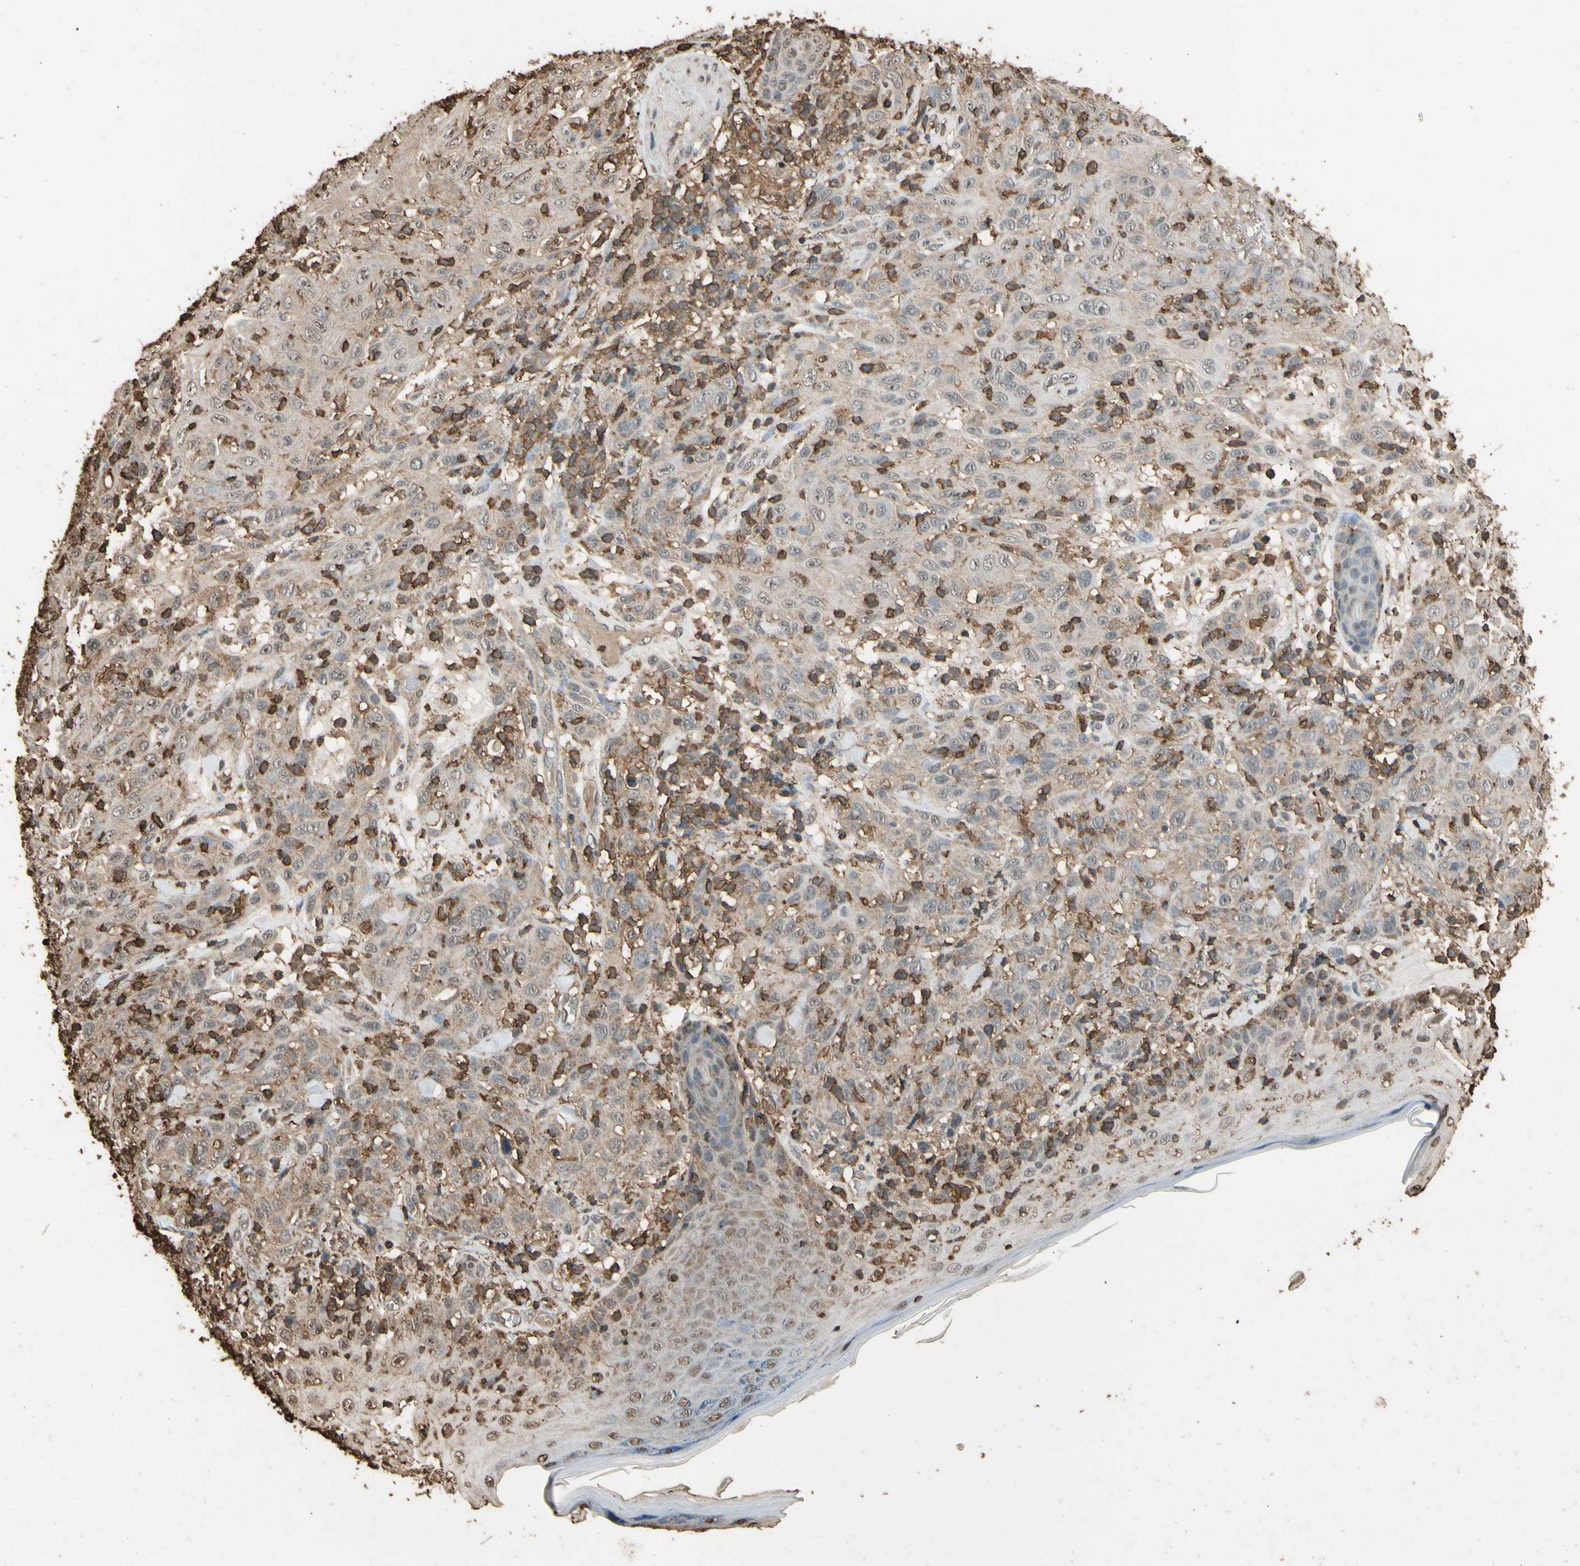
{"staining": {"intensity": "weak", "quantity": "25%-75%", "location": "cytoplasmic/membranous"}, "tissue": "skin cancer", "cell_type": "Tumor cells", "image_type": "cancer", "snomed": [{"axis": "morphology", "description": "Squamous cell carcinoma, NOS"}, {"axis": "topography", "description": "Skin"}], "caption": "Protein staining of skin cancer tissue reveals weak cytoplasmic/membranous staining in about 25%-75% of tumor cells.", "gene": "TNFSF13B", "patient": {"sex": "female", "age": 88}}